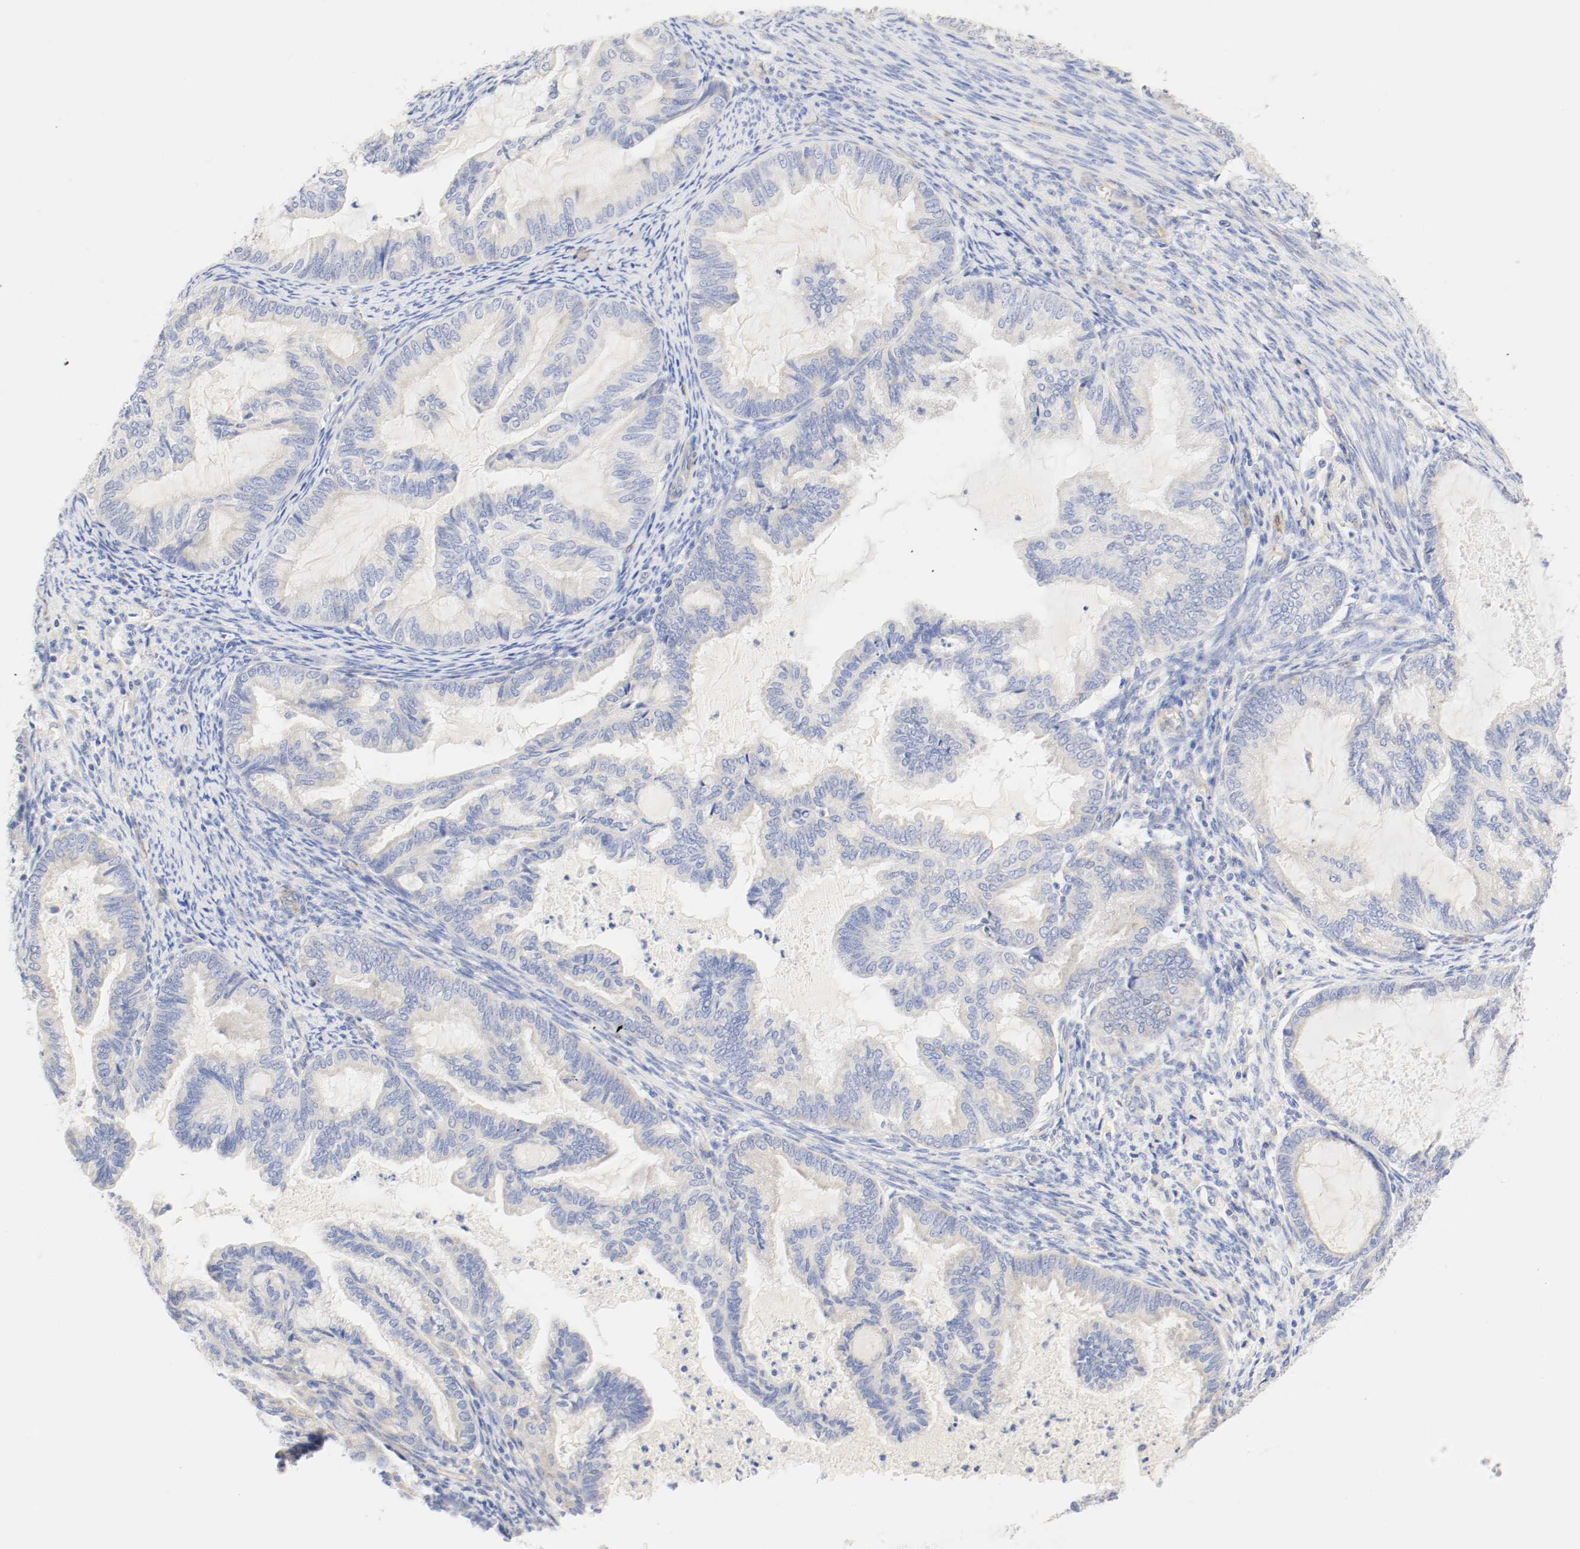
{"staining": {"intensity": "weak", "quantity": "25%-75%", "location": "cytoplasmic/membranous"}, "tissue": "cervical cancer", "cell_type": "Tumor cells", "image_type": "cancer", "snomed": [{"axis": "morphology", "description": "Normal tissue, NOS"}, {"axis": "morphology", "description": "Adenocarcinoma, NOS"}, {"axis": "topography", "description": "Cervix"}, {"axis": "topography", "description": "Endometrium"}], "caption": "An image of human cervical adenocarcinoma stained for a protein reveals weak cytoplasmic/membranous brown staining in tumor cells. The protein is shown in brown color, while the nuclei are stained blue.", "gene": "GIT1", "patient": {"sex": "female", "age": 86}}